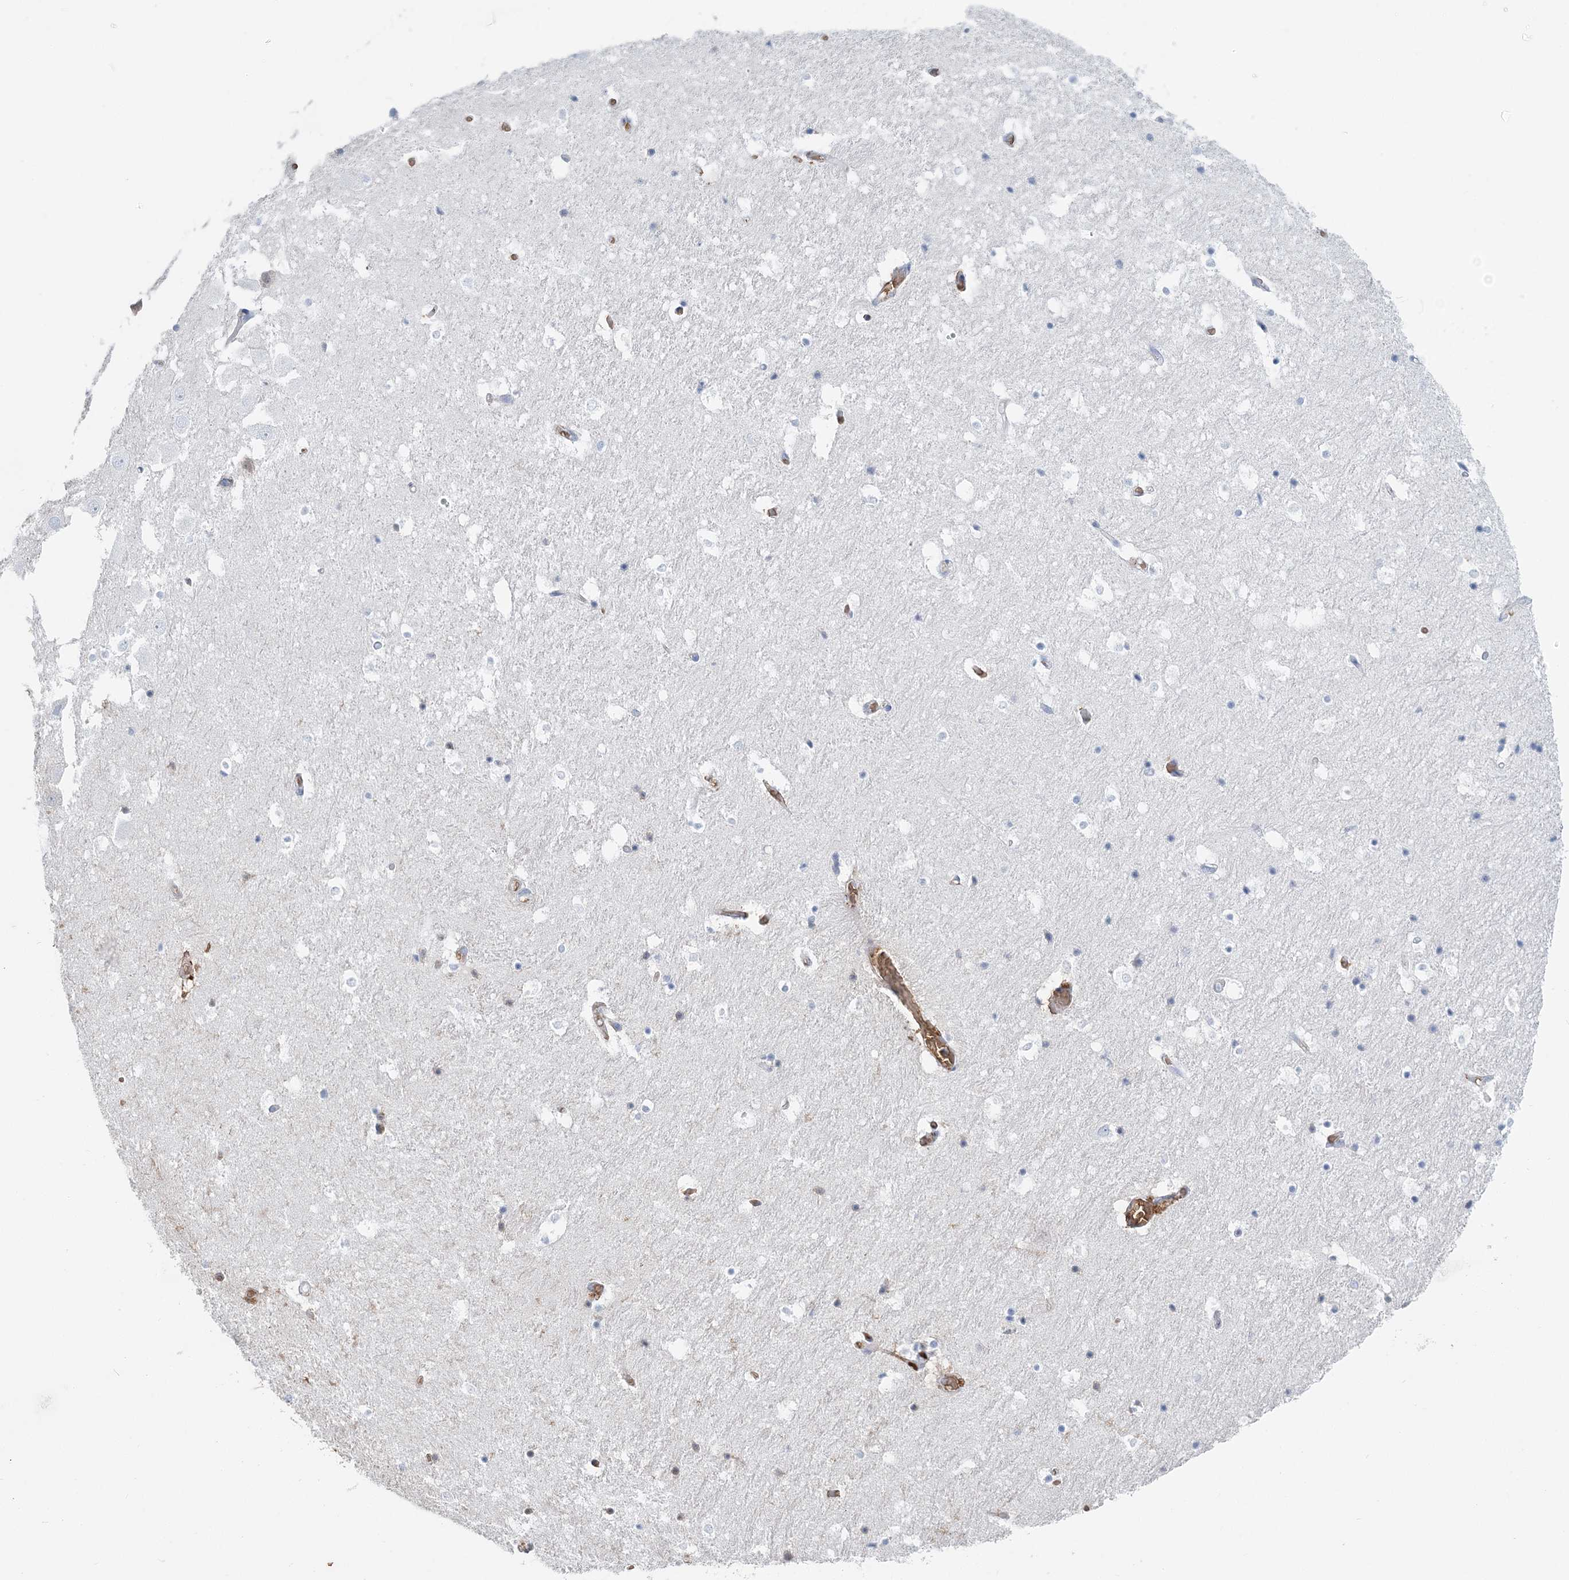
{"staining": {"intensity": "negative", "quantity": "none", "location": "none"}, "tissue": "hippocampus", "cell_type": "Glial cells", "image_type": "normal", "snomed": [{"axis": "morphology", "description": "Normal tissue, NOS"}, {"axis": "topography", "description": "Hippocampus"}], "caption": "A high-resolution image shows immunohistochemistry (IHC) staining of unremarkable hippocampus, which exhibits no significant expression in glial cells.", "gene": "HBD", "patient": {"sex": "female", "age": 52}}